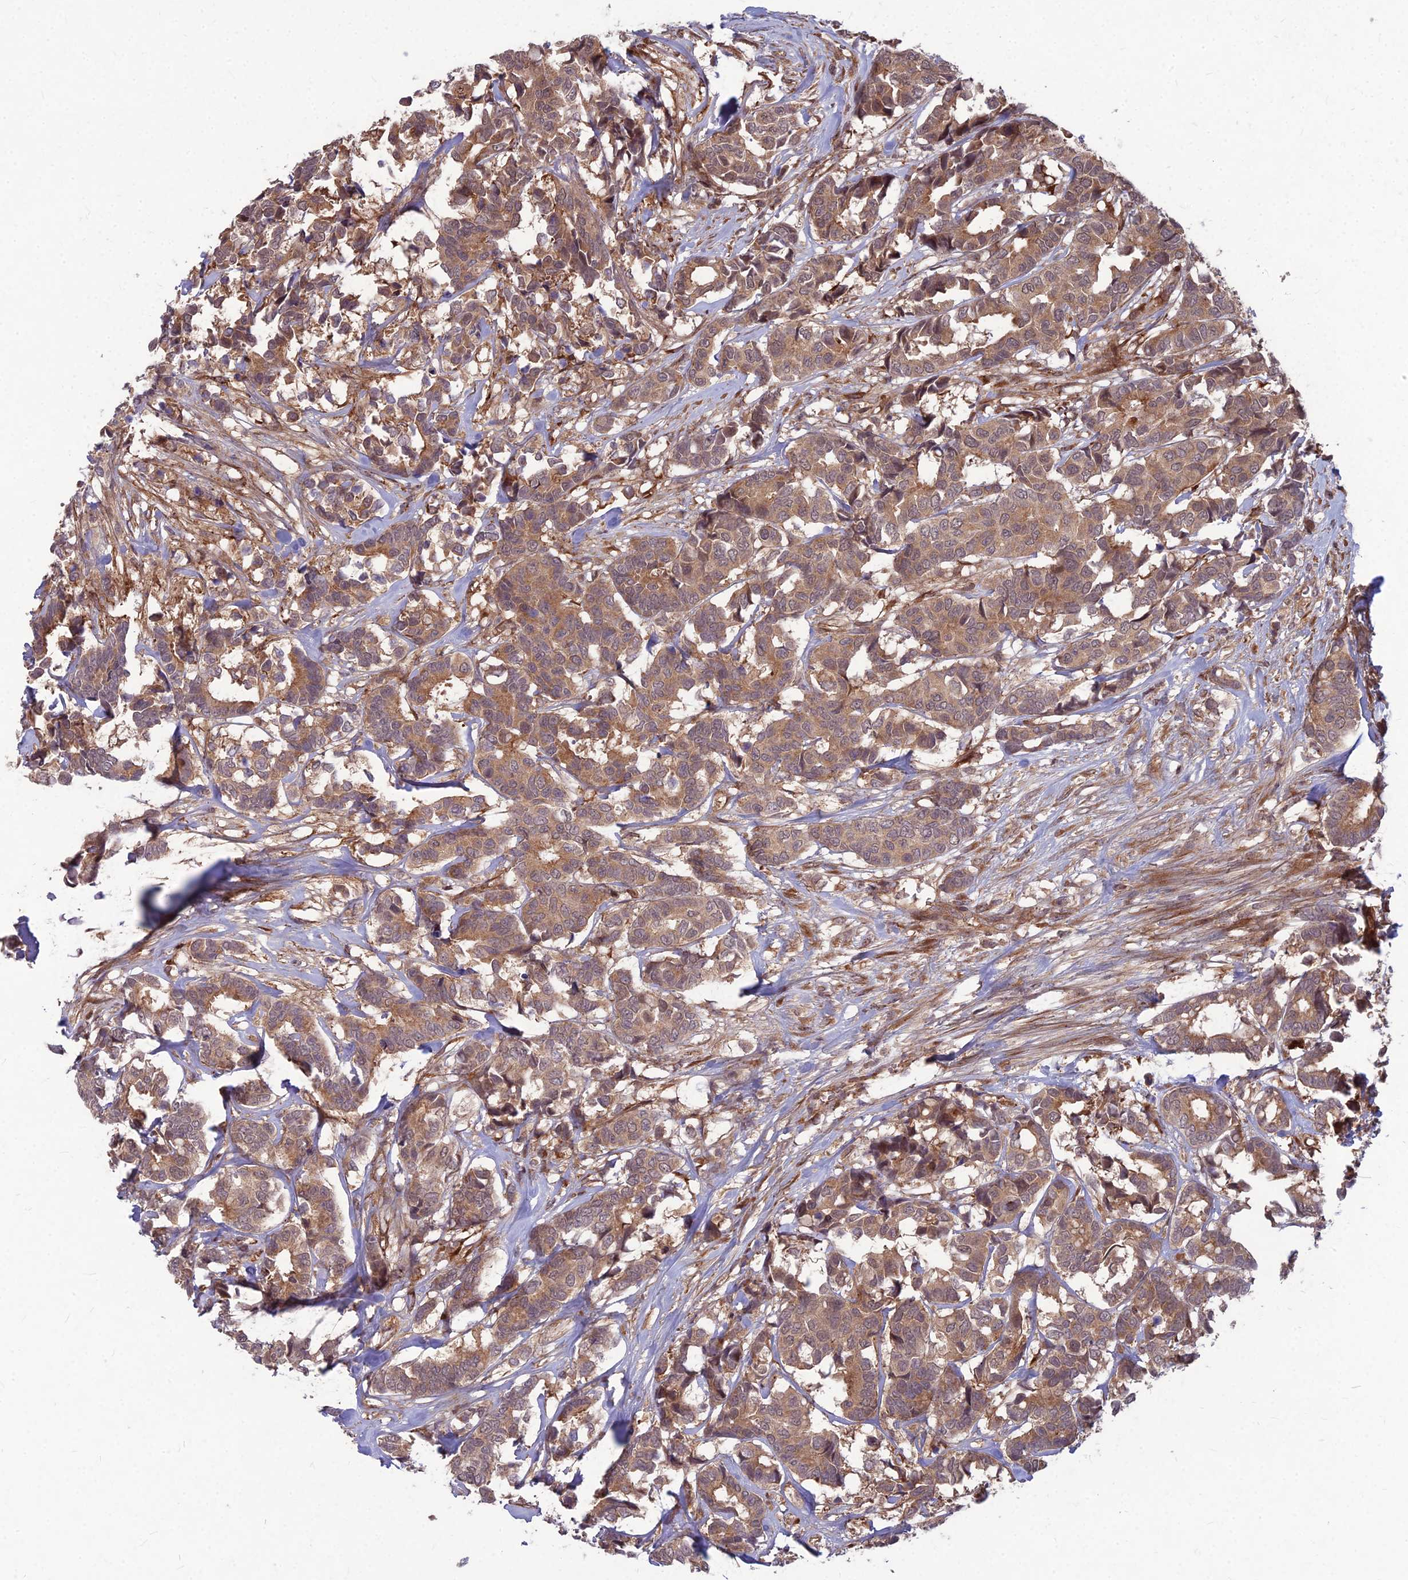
{"staining": {"intensity": "moderate", "quantity": ">75%", "location": "cytoplasmic/membranous"}, "tissue": "breast cancer", "cell_type": "Tumor cells", "image_type": "cancer", "snomed": [{"axis": "morphology", "description": "Normal tissue, NOS"}, {"axis": "morphology", "description": "Duct carcinoma"}, {"axis": "topography", "description": "Breast"}], "caption": "Moderate cytoplasmic/membranous expression is seen in approximately >75% of tumor cells in infiltrating ductal carcinoma (breast). (IHC, brightfield microscopy, high magnification).", "gene": "MFSD8", "patient": {"sex": "female", "age": 87}}